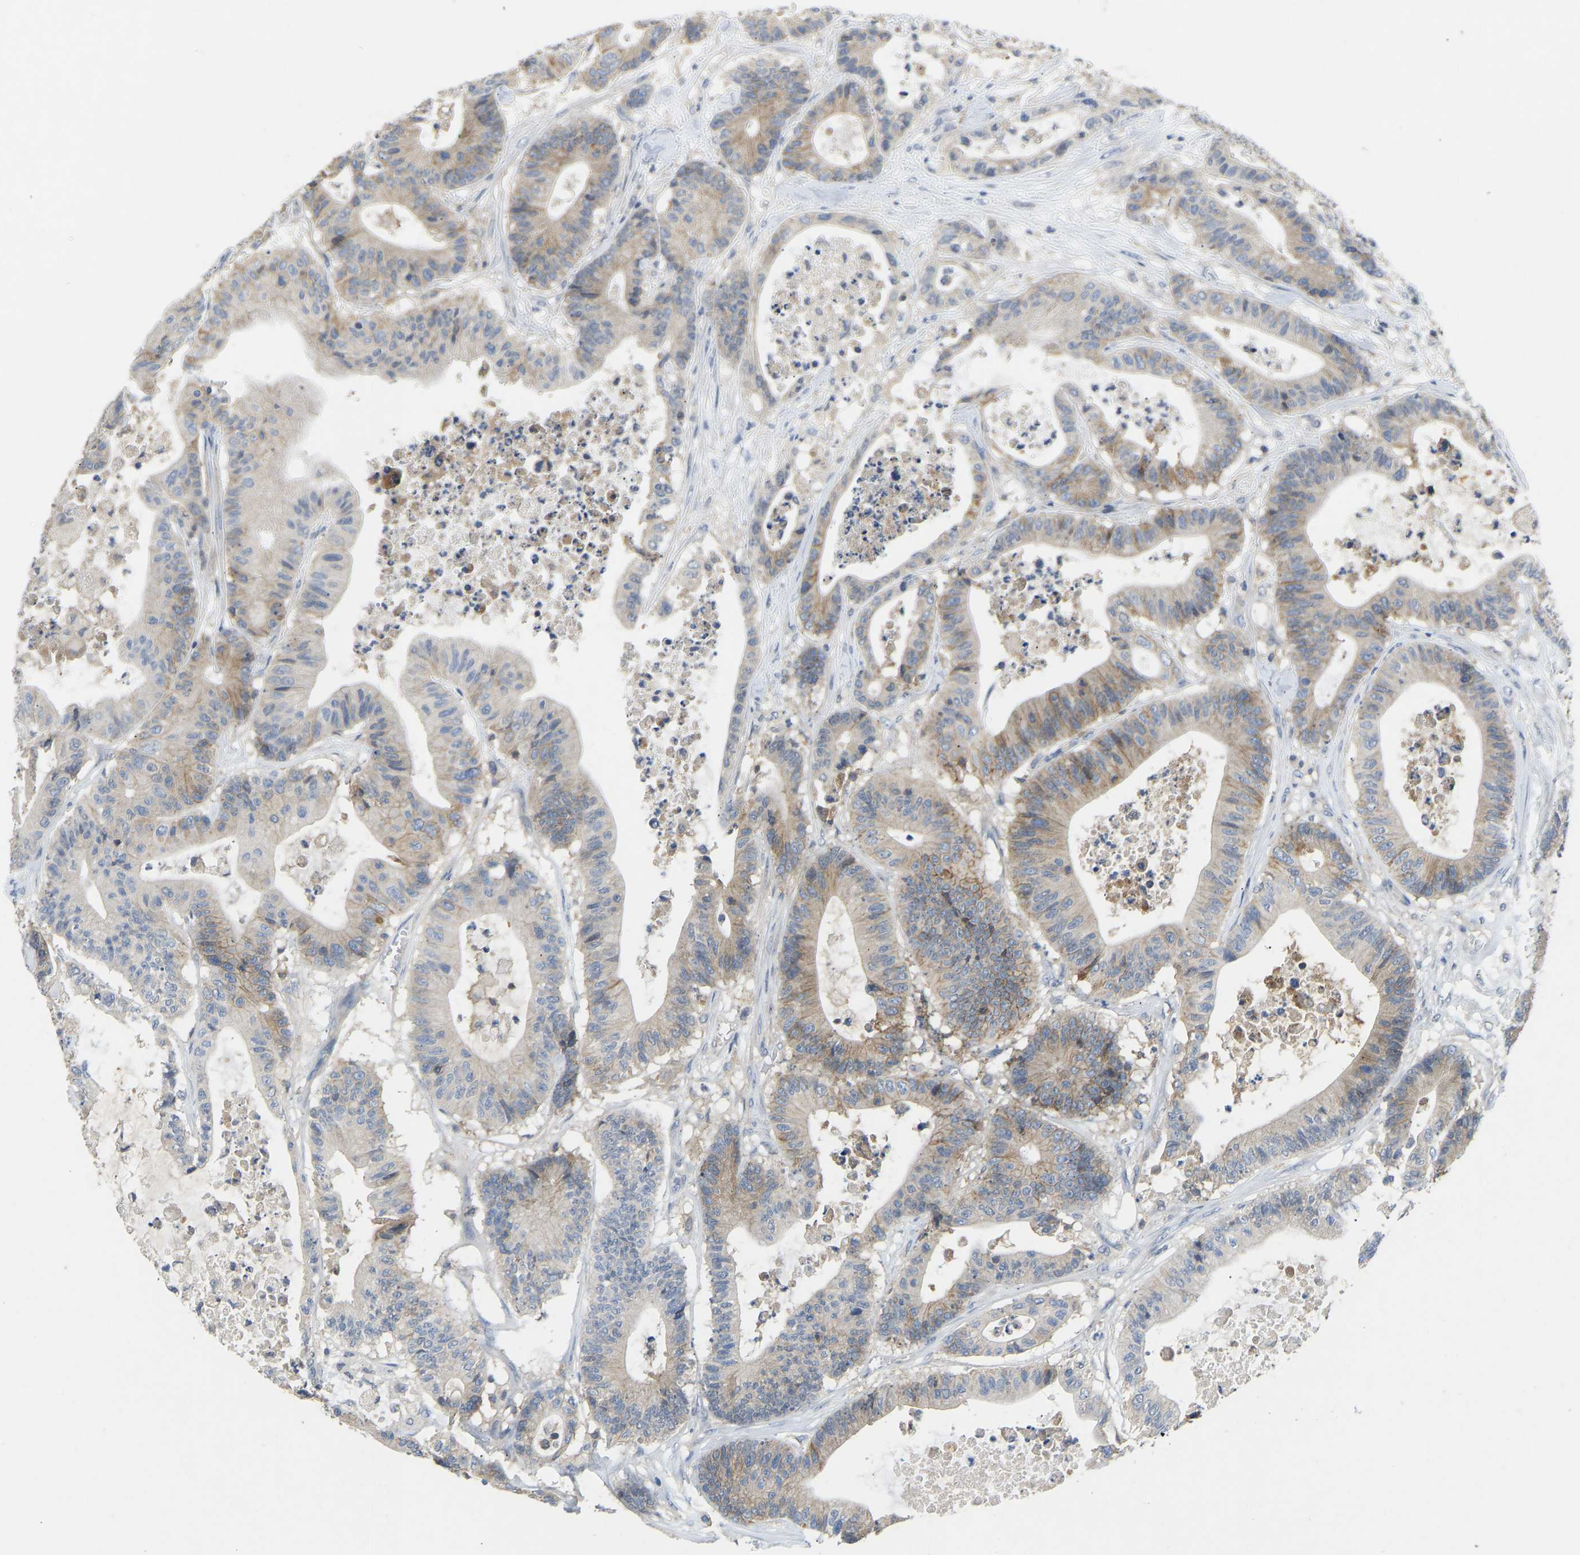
{"staining": {"intensity": "moderate", "quantity": "<25%", "location": "cytoplasmic/membranous"}, "tissue": "colorectal cancer", "cell_type": "Tumor cells", "image_type": "cancer", "snomed": [{"axis": "morphology", "description": "Adenocarcinoma, NOS"}, {"axis": "topography", "description": "Colon"}], "caption": "Tumor cells show moderate cytoplasmic/membranous staining in about <25% of cells in colorectal adenocarcinoma.", "gene": "NDRG3", "patient": {"sex": "female", "age": 84}}